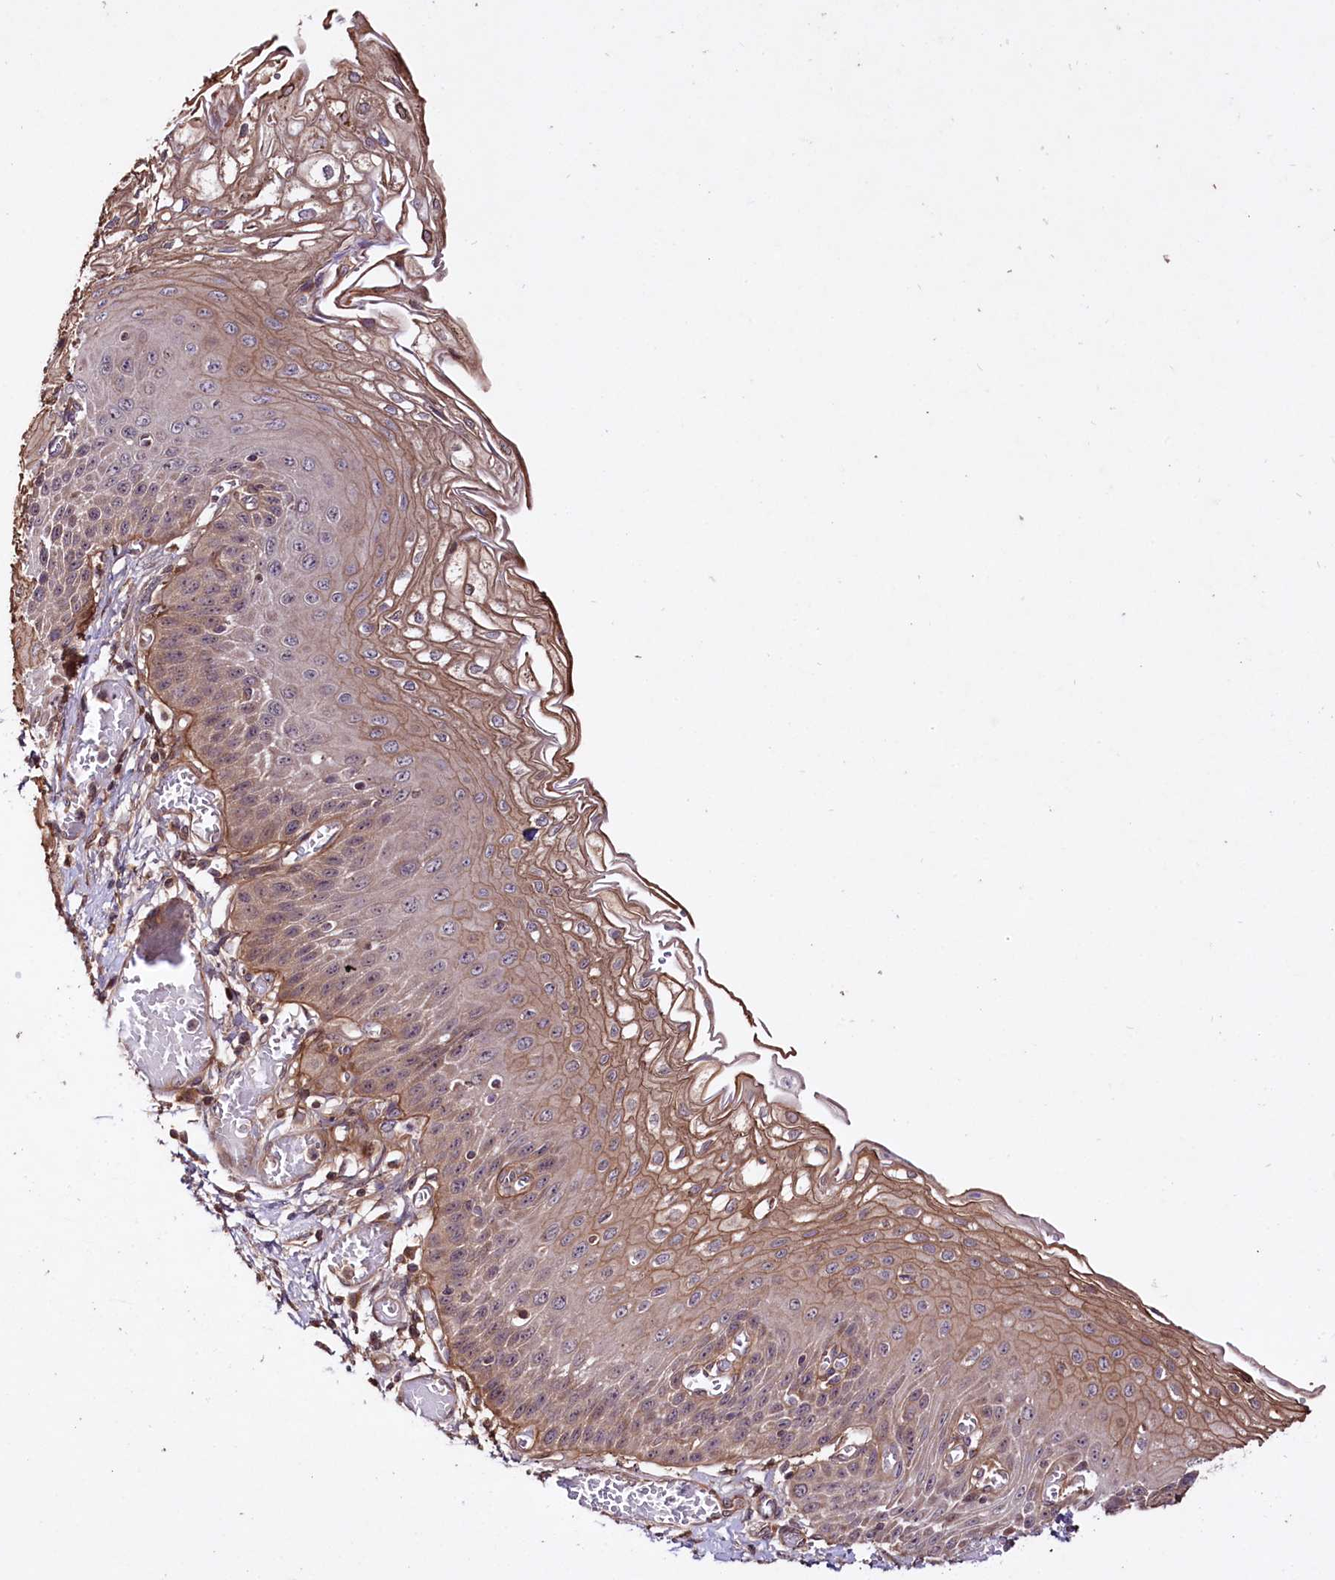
{"staining": {"intensity": "moderate", "quantity": ">75%", "location": "cytoplasmic/membranous"}, "tissue": "esophagus", "cell_type": "Squamous epithelial cells", "image_type": "normal", "snomed": [{"axis": "morphology", "description": "Normal tissue, NOS"}, {"axis": "topography", "description": "Esophagus"}], "caption": "Protein positivity by IHC shows moderate cytoplasmic/membranous staining in about >75% of squamous epithelial cells in unremarkable esophagus.", "gene": "TNPO3", "patient": {"sex": "male", "age": 81}}